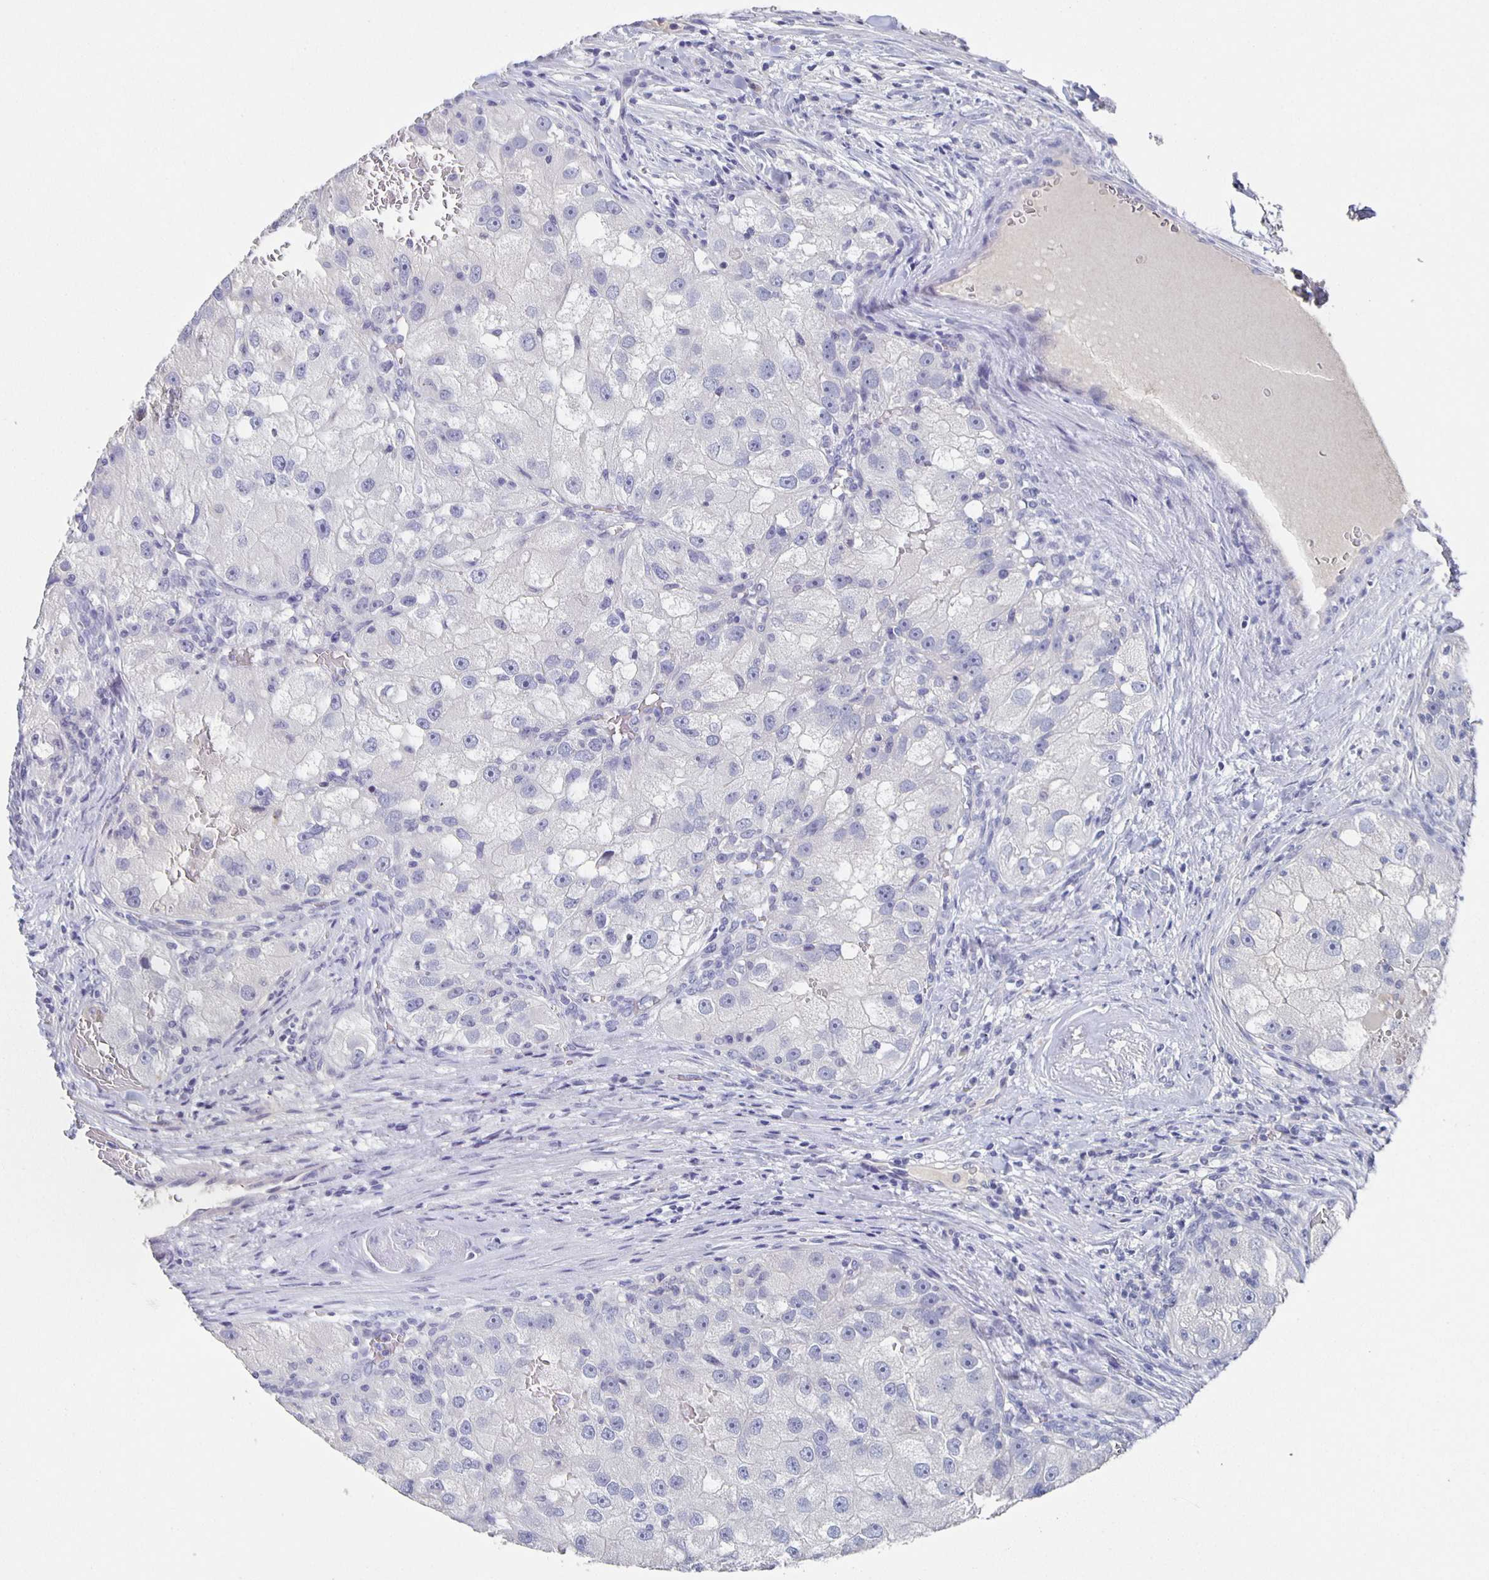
{"staining": {"intensity": "negative", "quantity": "none", "location": "none"}, "tissue": "renal cancer", "cell_type": "Tumor cells", "image_type": "cancer", "snomed": [{"axis": "morphology", "description": "Adenocarcinoma, NOS"}, {"axis": "topography", "description": "Kidney"}], "caption": "The image demonstrates no staining of tumor cells in renal cancer (adenocarcinoma).", "gene": "CACNA2D2", "patient": {"sex": "male", "age": 63}}